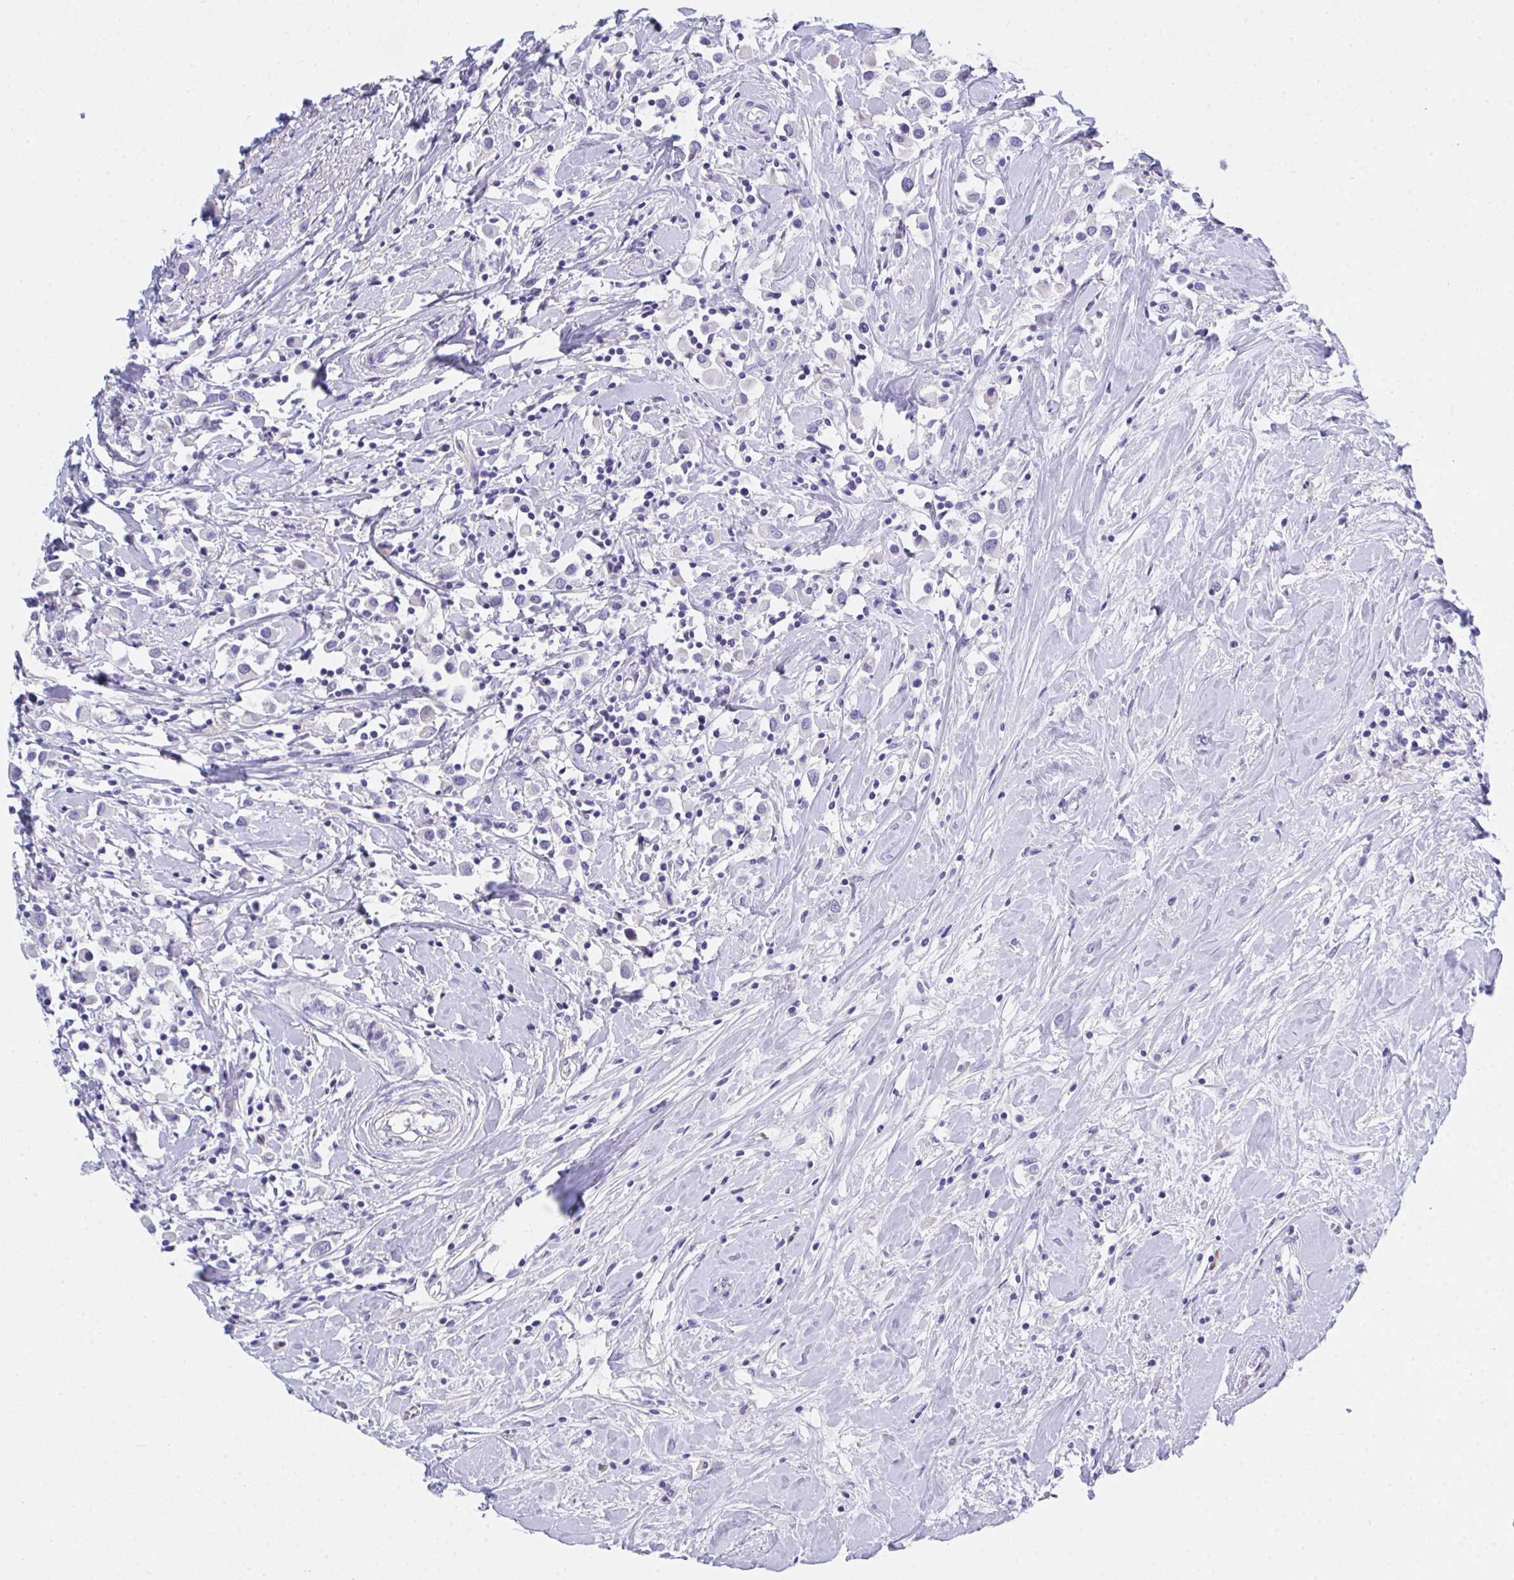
{"staining": {"intensity": "negative", "quantity": "none", "location": "none"}, "tissue": "breast cancer", "cell_type": "Tumor cells", "image_type": "cancer", "snomed": [{"axis": "morphology", "description": "Duct carcinoma"}, {"axis": "topography", "description": "Breast"}], "caption": "Immunohistochemical staining of breast cancer (invasive ductal carcinoma) exhibits no significant positivity in tumor cells.", "gene": "FBXO47", "patient": {"sex": "female", "age": 61}}